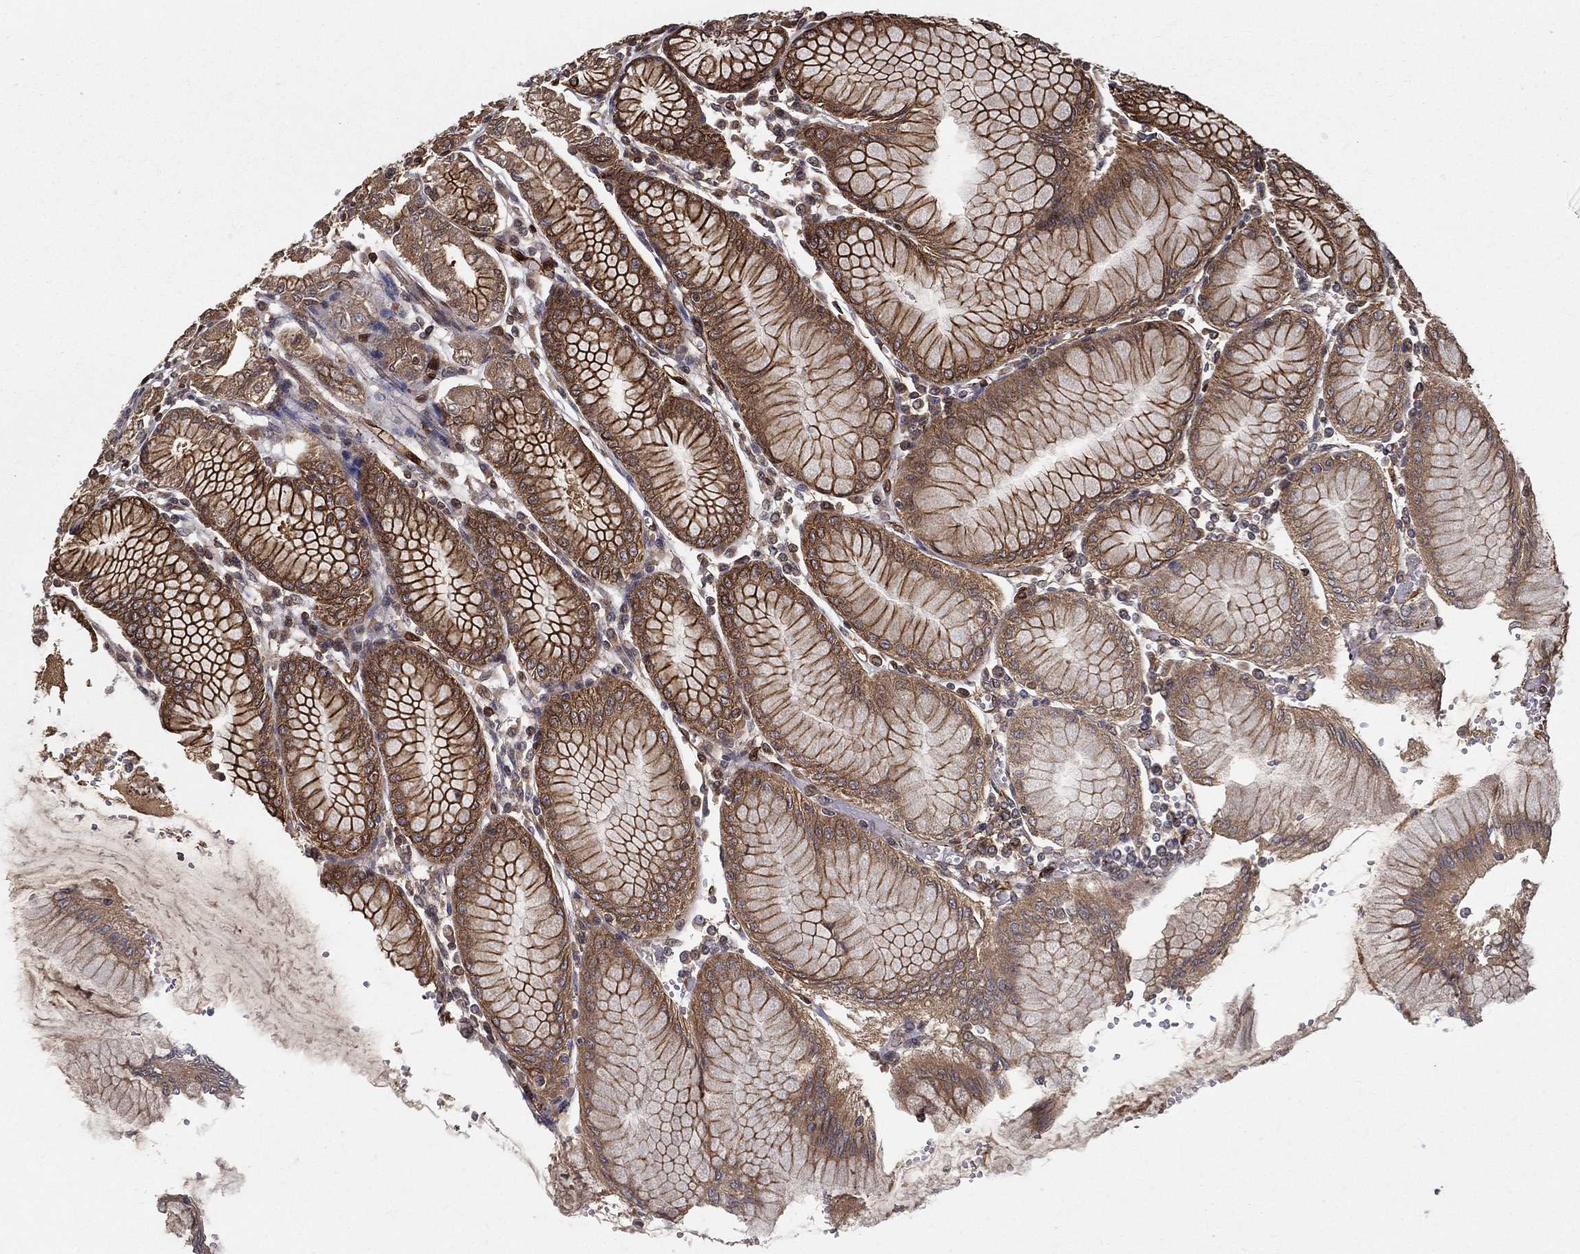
{"staining": {"intensity": "strong", "quantity": "25%-75%", "location": "cytoplasmic/membranous"}, "tissue": "stomach", "cell_type": "Glandular cells", "image_type": "normal", "snomed": [{"axis": "morphology", "description": "Normal tissue, NOS"}, {"axis": "topography", "description": "Skeletal muscle"}, {"axis": "topography", "description": "Stomach"}], "caption": "IHC image of normal stomach stained for a protein (brown), which exhibits high levels of strong cytoplasmic/membranous positivity in about 25%-75% of glandular cells.", "gene": "SLC6A6", "patient": {"sex": "female", "age": 57}}